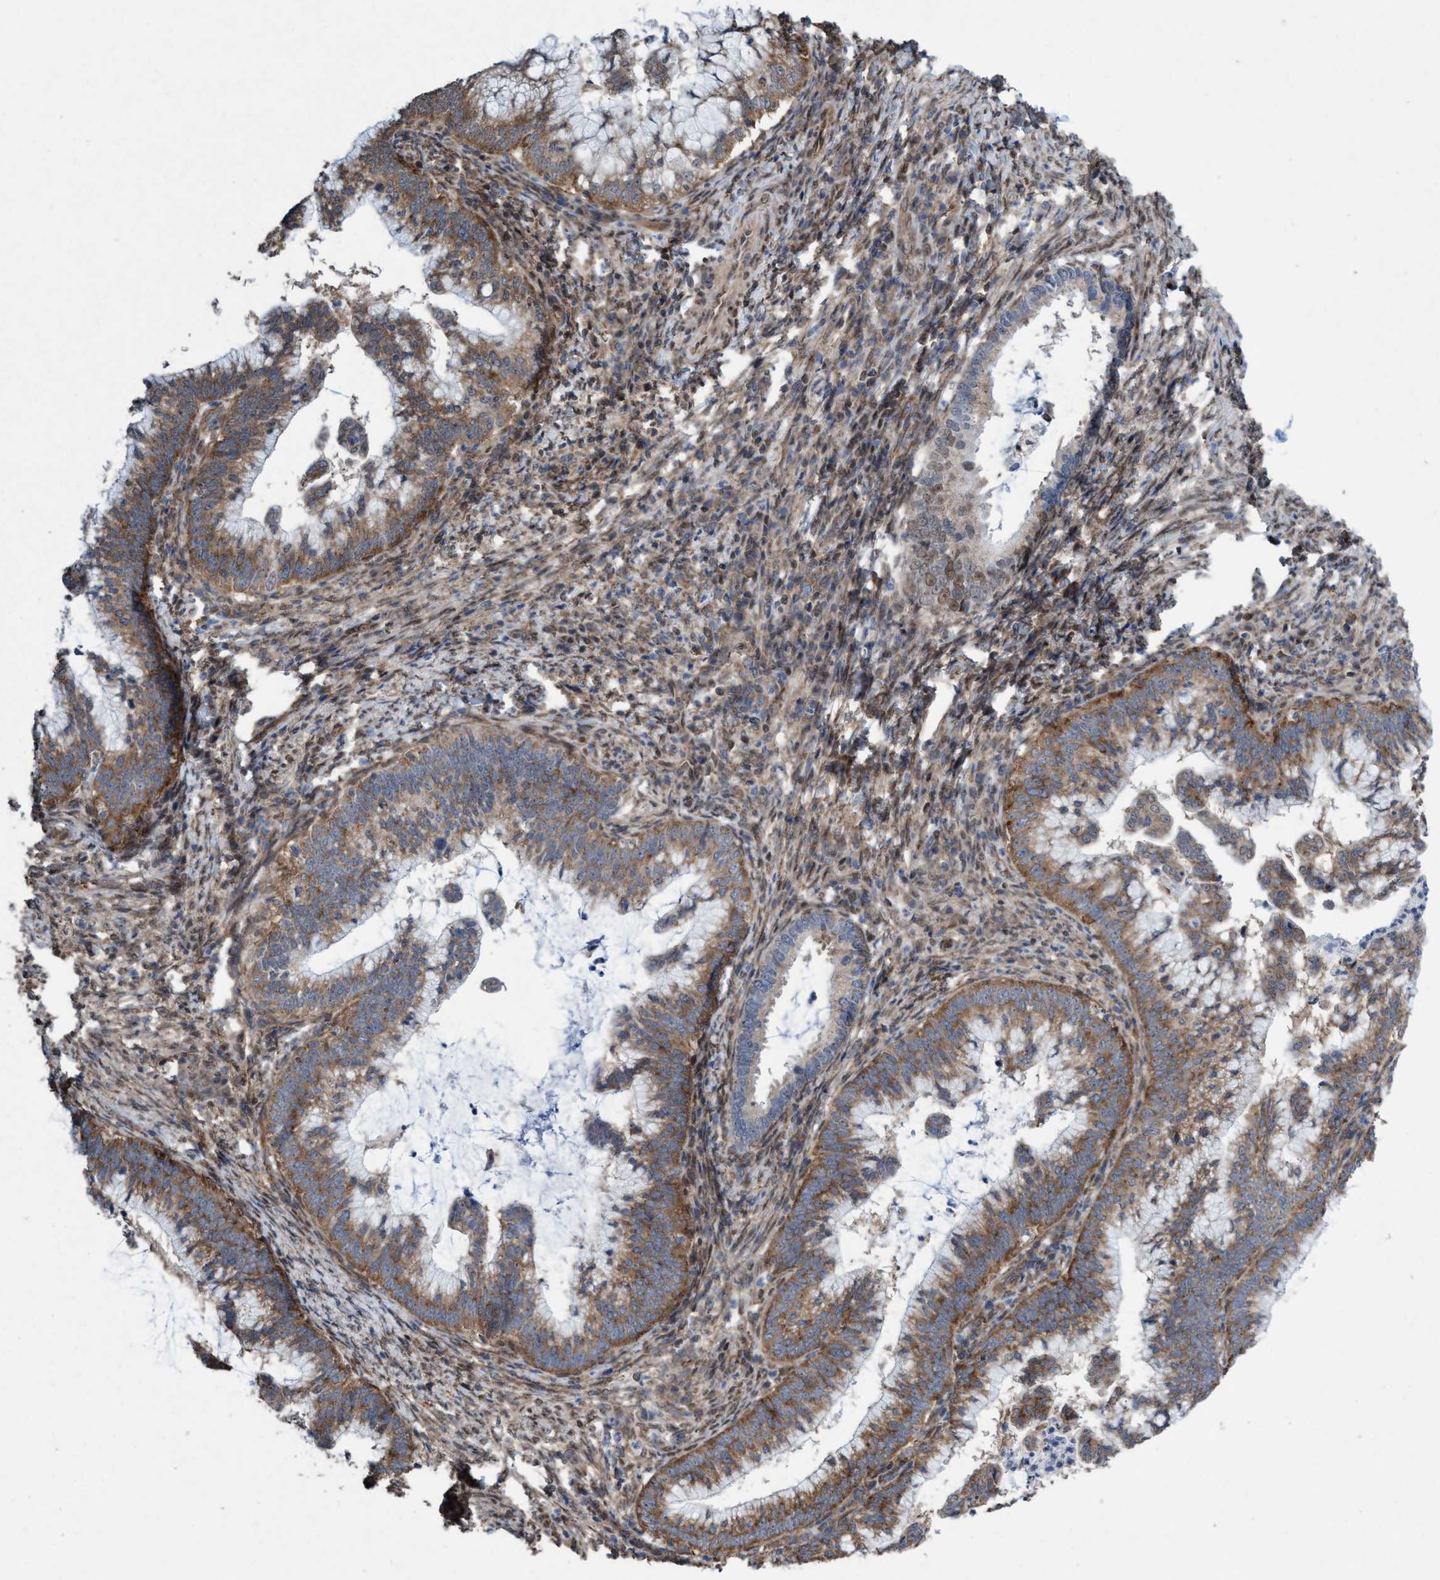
{"staining": {"intensity": "moderate", "quantity": ">75%", "location": "cytoplasmic/membranous"}, "tissue": "cervical cancer", "cell_type": "Tumor cells", "image_type": "cancer", "snomed": [{"axis": "morphology", "description": "Adenocarcinoma, NOS"}, {"axis": "topography", "description": "Cervix"}], "caption": "A photomicrograph of cervical adenocarcinoma stained for a protein demonstrates moderate cytoplasmic/membranous brown staining in tumor cells. Ihc stains the protein in brown and the nuclei are stained blue.", "gene": "METAP2", "patient": {"sex": "female", "age": 36}}